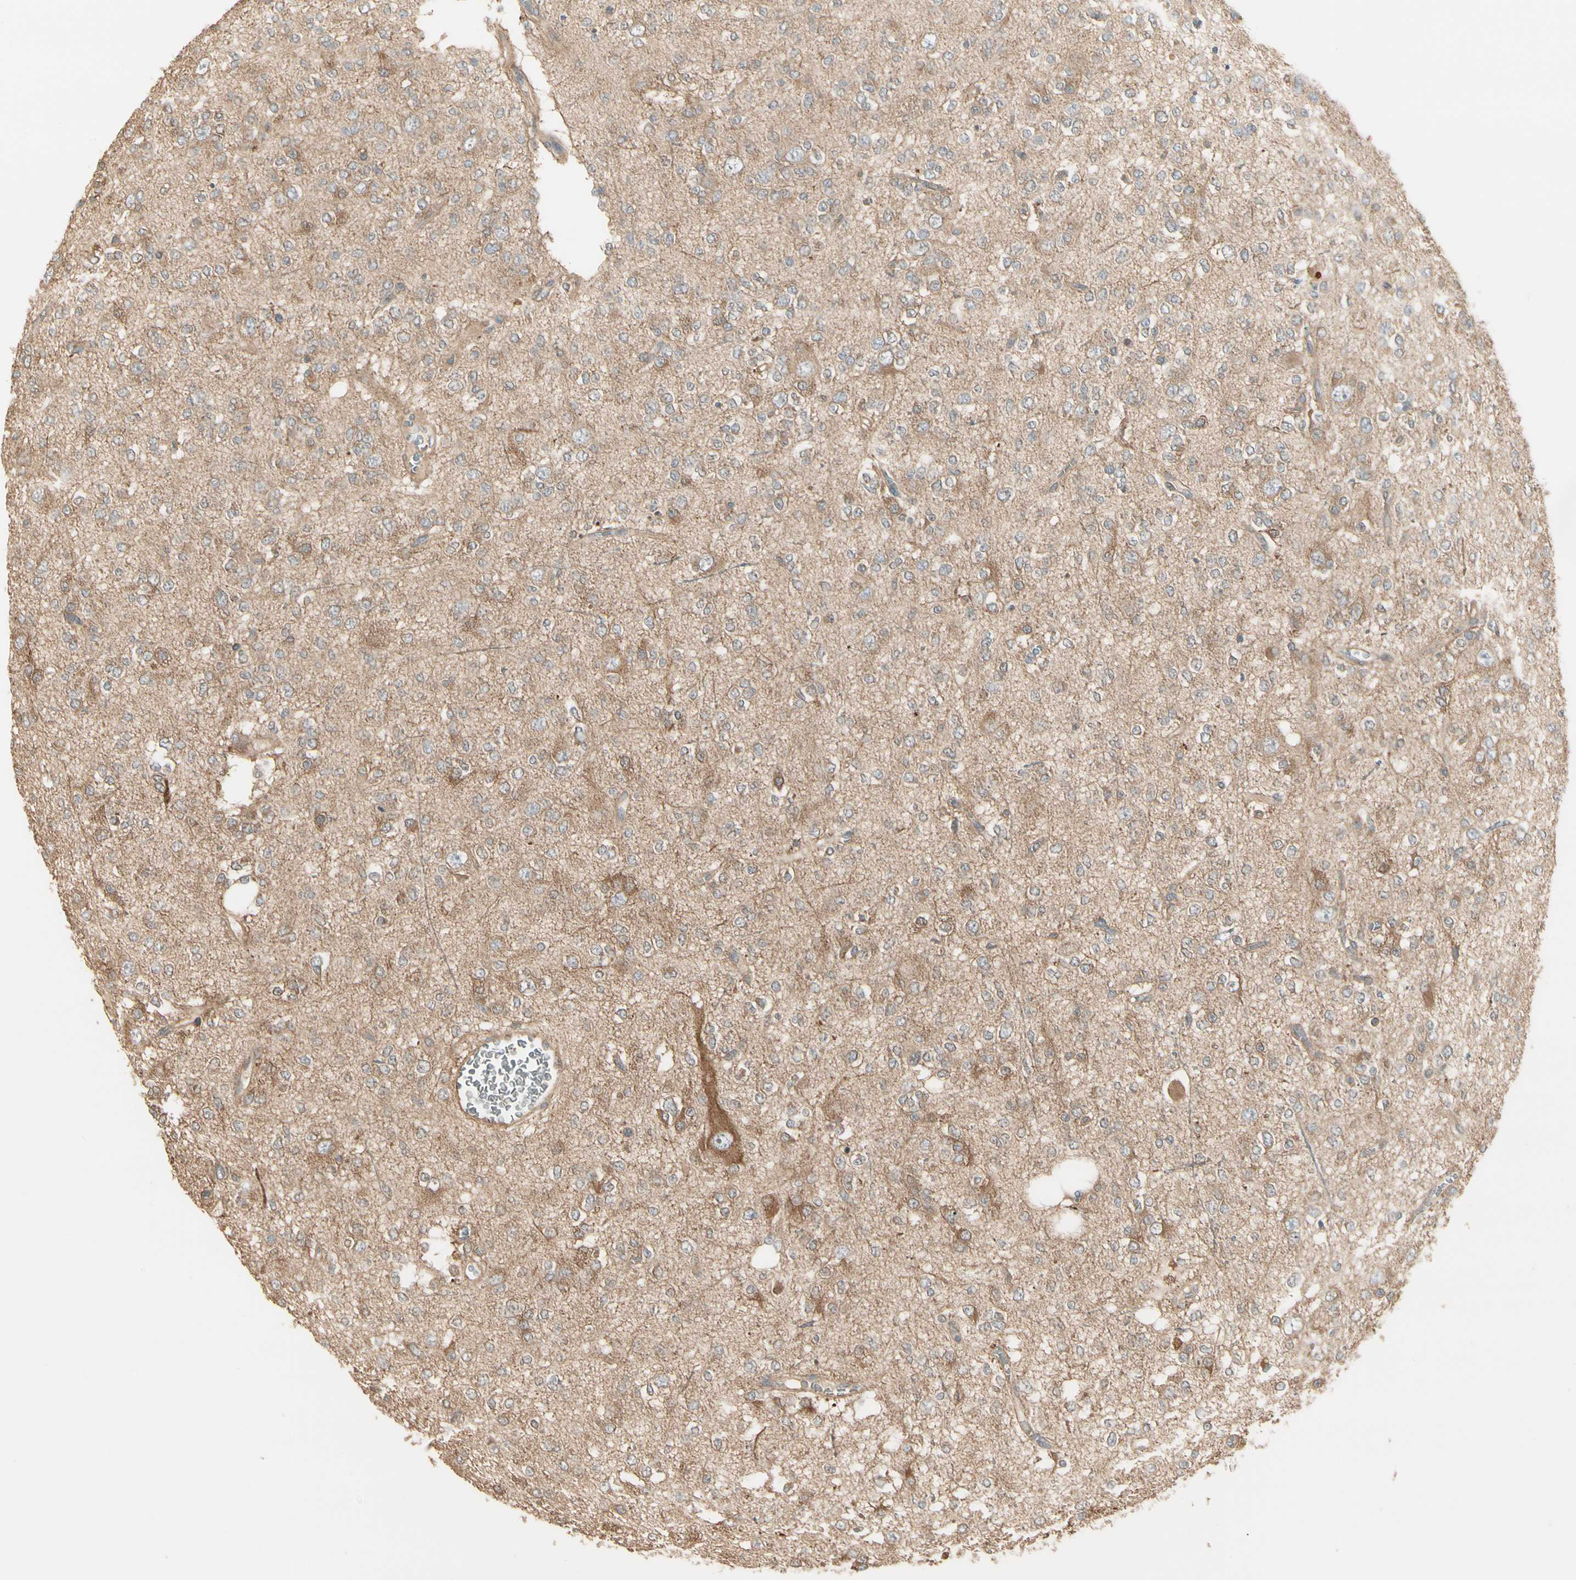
{"staining": {"intensity": "weak", "quantity": "25%-75%", "location": "cytoplasmic/membranous"}, "tissue": "glioma", "cell_type": "Tumor cells", "image_type": "cancer", "snomed": [{"axis": "morphology", "description": "Glioma, malignant, Low grade"}, {"axis": "topography", "description": "Brain"}], "caption": "An immunohistochemistry photomicrograph of neoplastic tissue is shown. Protein staining in brown shows weak cytoplasmic/membranous positivity in malignant low-grade glioma within tumor cells. Nuclei are stained in blue.", "gene": "IRAG1", "patient": {"sex": "male", "age": 38}}